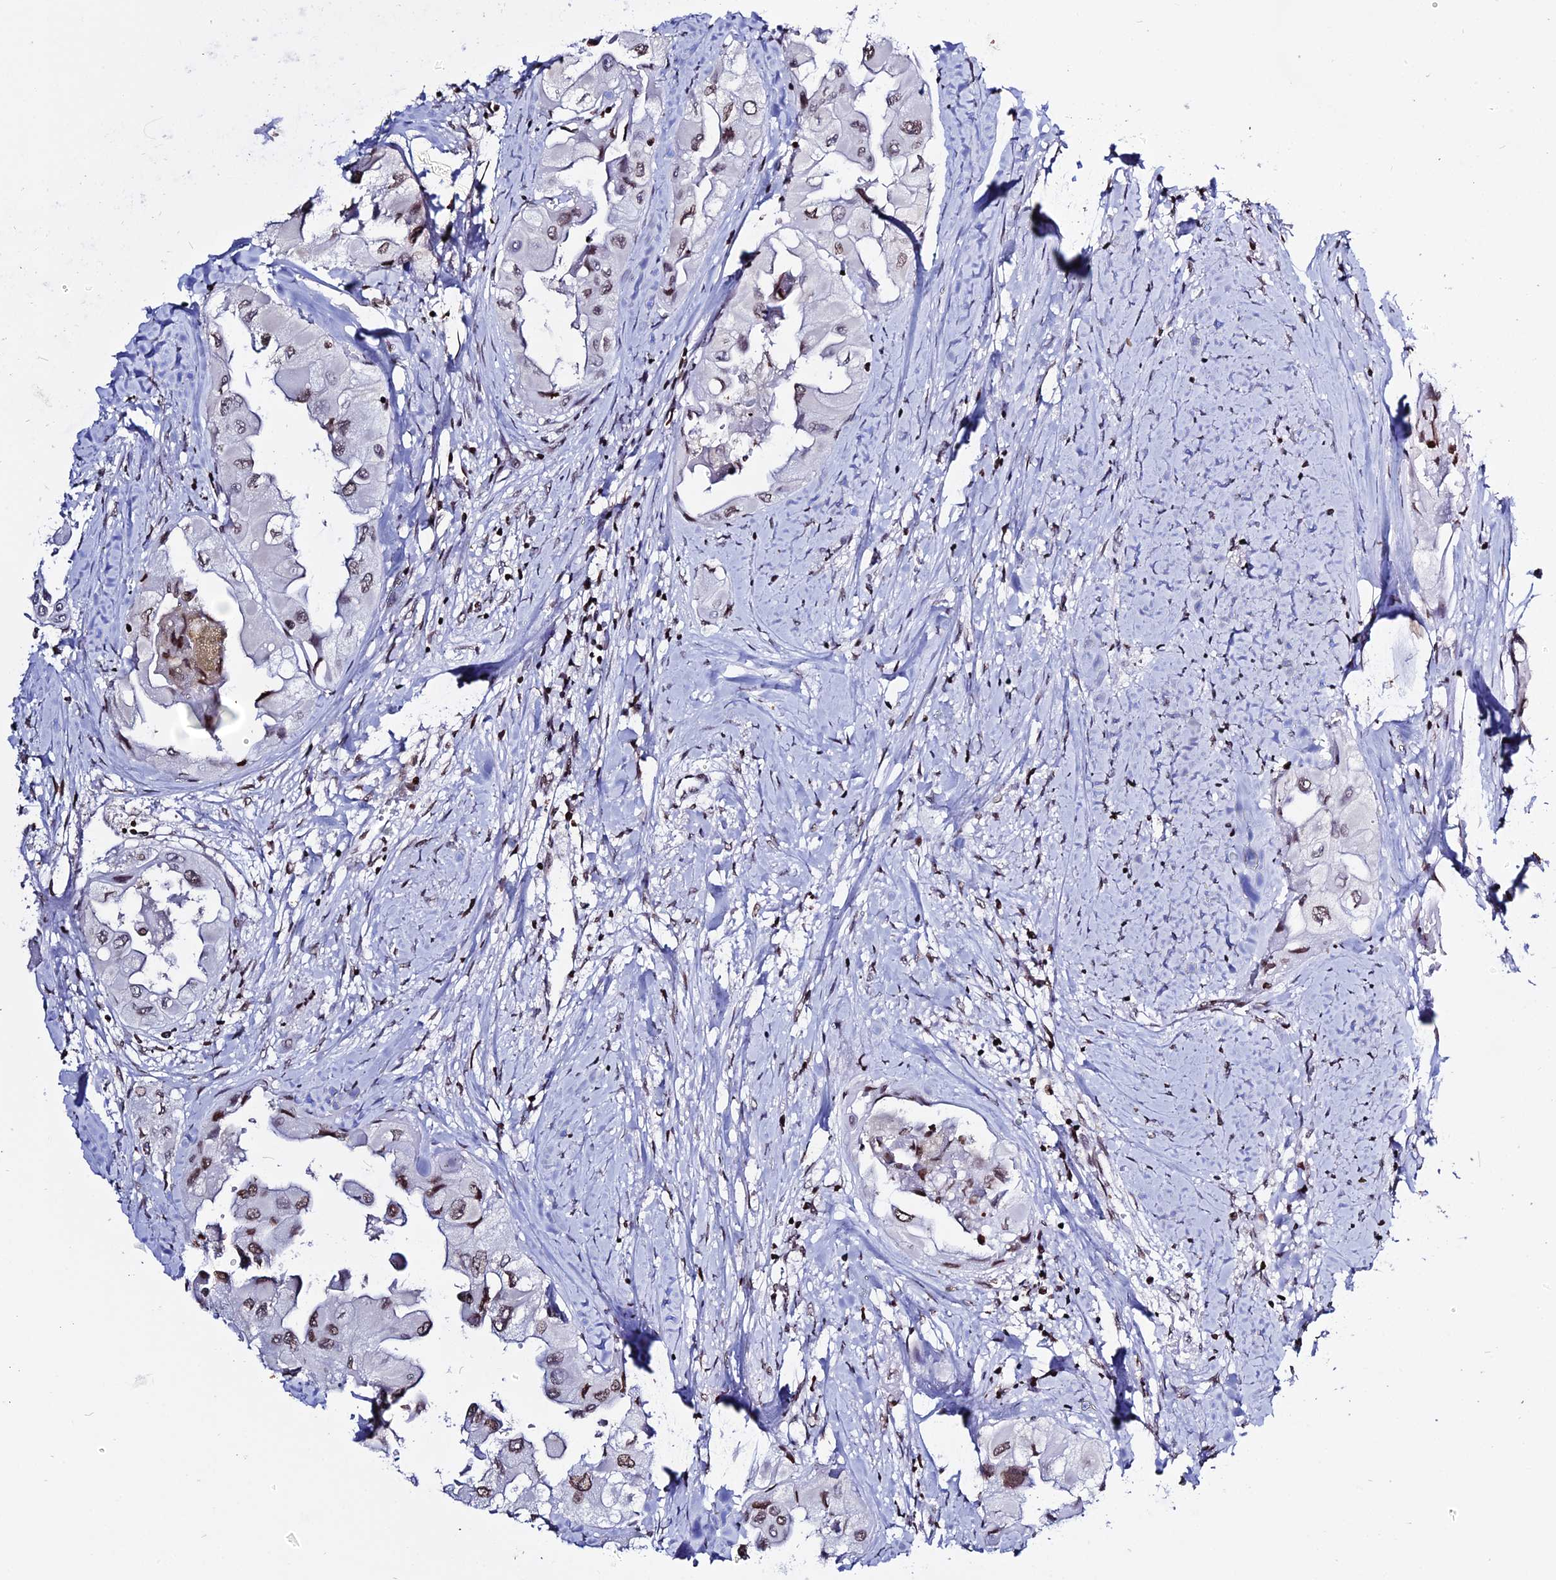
{"staining": {"intensity": "moderate", "quantity": ">75%", "location": "nuclear"}, "tissue": "thyroid cancer", "cell_type": "Tumor cells", "image_type": "cancer", "snomed": [{"axis": "morphology", "description": "Normal tissue, NOS"}, {"axis": "morphology", "description": "Papillary adenocarcinoma, NOS"}, {"axis": "topography", "description": "Thyroid gland"}], "caption": "IHC image of human thyroid cancer stained for a protein (brown), which displays medium levels of moderate nuclear staining in approximately >75% of tumor cells.", "gene": "MACROH2A2", "patient": {"sex": "female", "age": 59}}